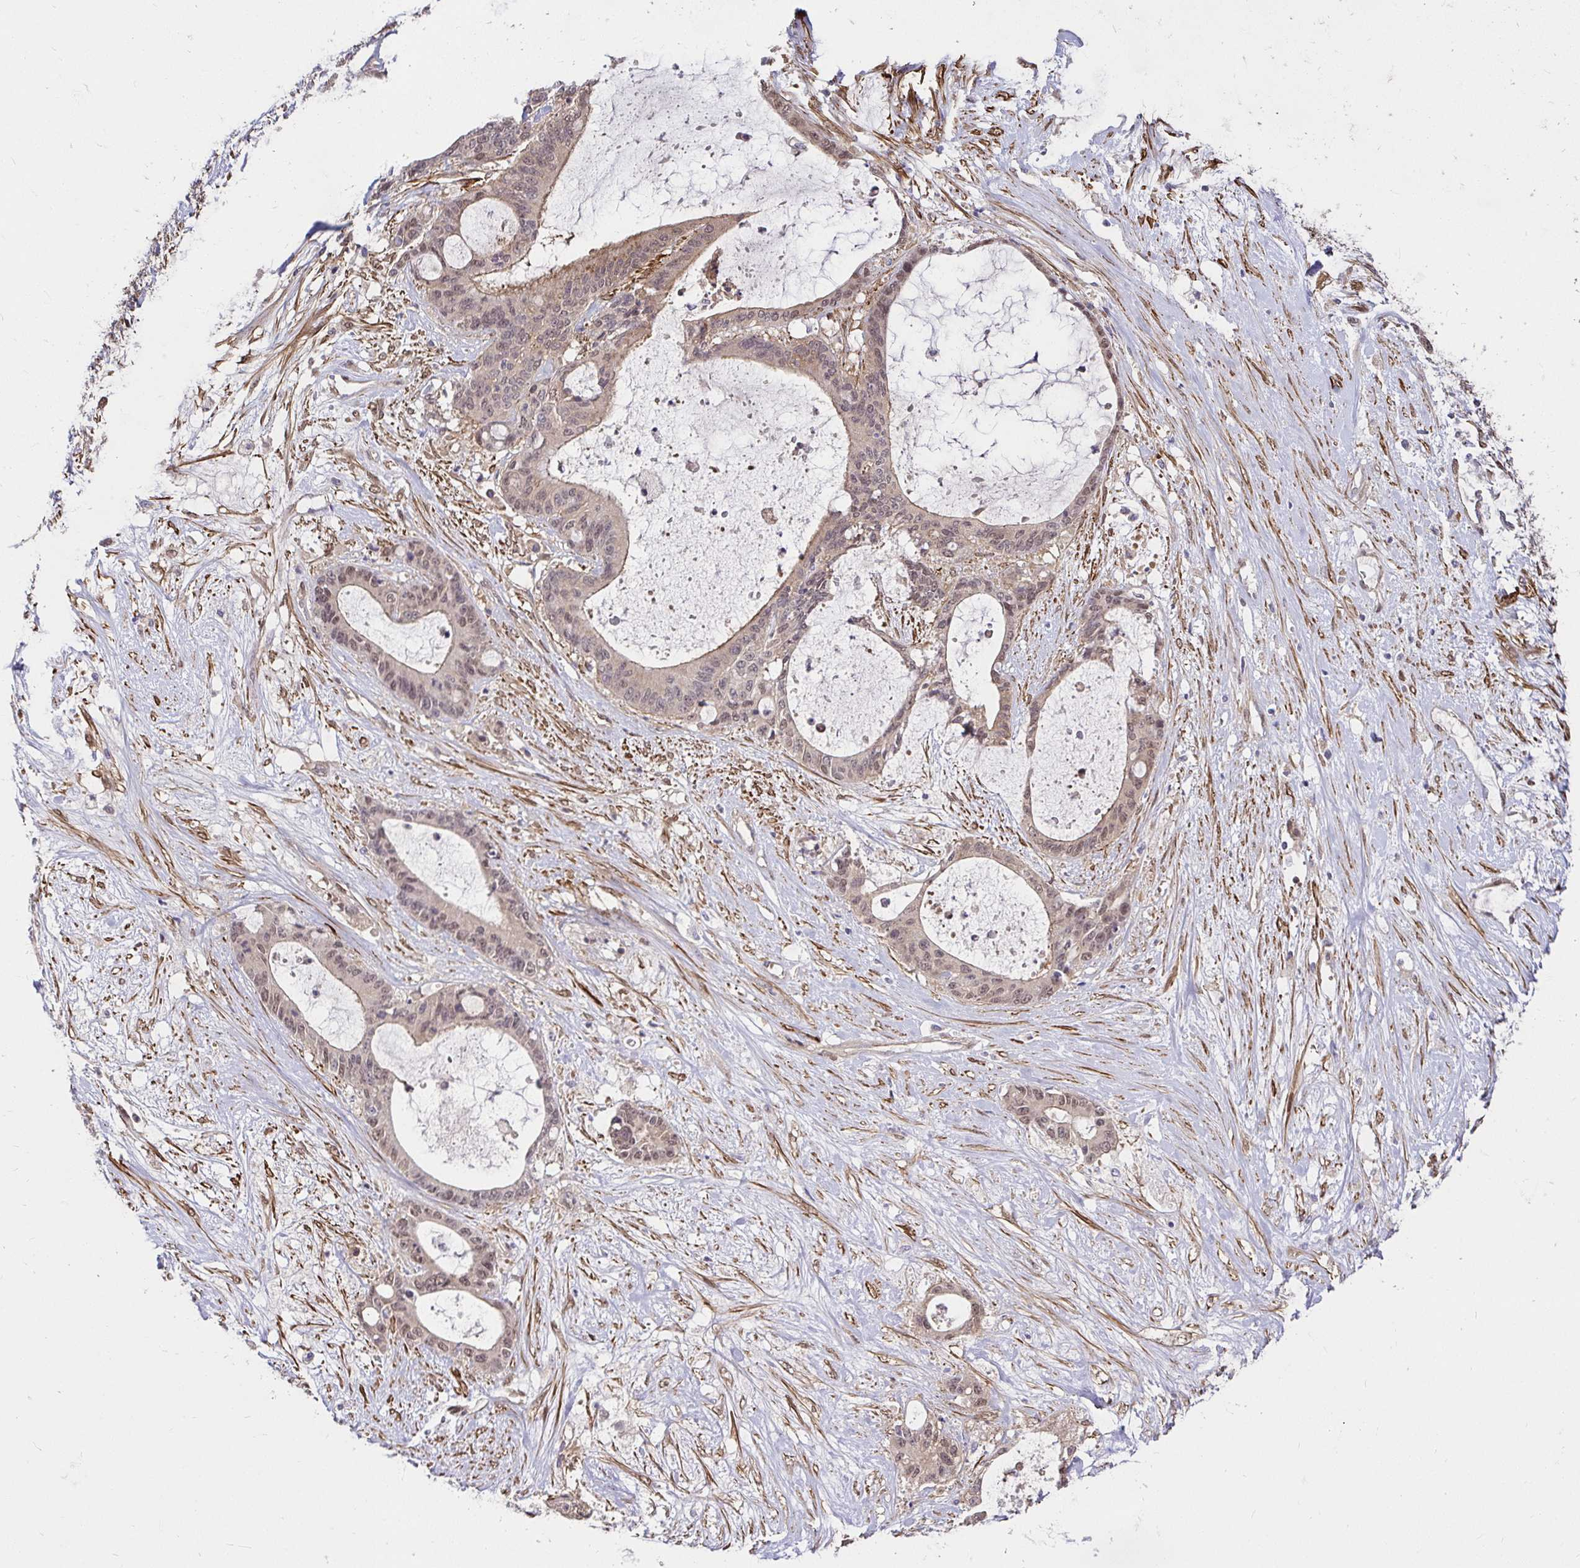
{"staining": {"intensity": "weak", "quantity": ">75%", "location": "cytoplasmic/membranous,nuclear"}, "tissue": "liver cancer", "cell_type": "Tumor cells", "image_type": "cancer", "snomed": [{"axis": "morphology", "description": "Normal tissue, NOS"}, {"axis": "morphology", "description": "Cholangiocarcinoma"}, {"axis": "topography", "description": "Liver"}, {"axis": "topography", "description": "Peripheral nerve tissue"}], "caption": "Immunohistochemistry staining of cholangiocarcinoma (liver), which shows low levels of weak cytoplasmic/membranous and nuclear staining in about >75% of tumor cells indicating weak cytoplasmic/membranous and nuclear protein staining. The staining was performed using DAB (brown) for protein detection and nuclei were counterstained in hematoxylin (blue).", "gene": "YAP1", "patient": {"sex": "female", "age": 73}}